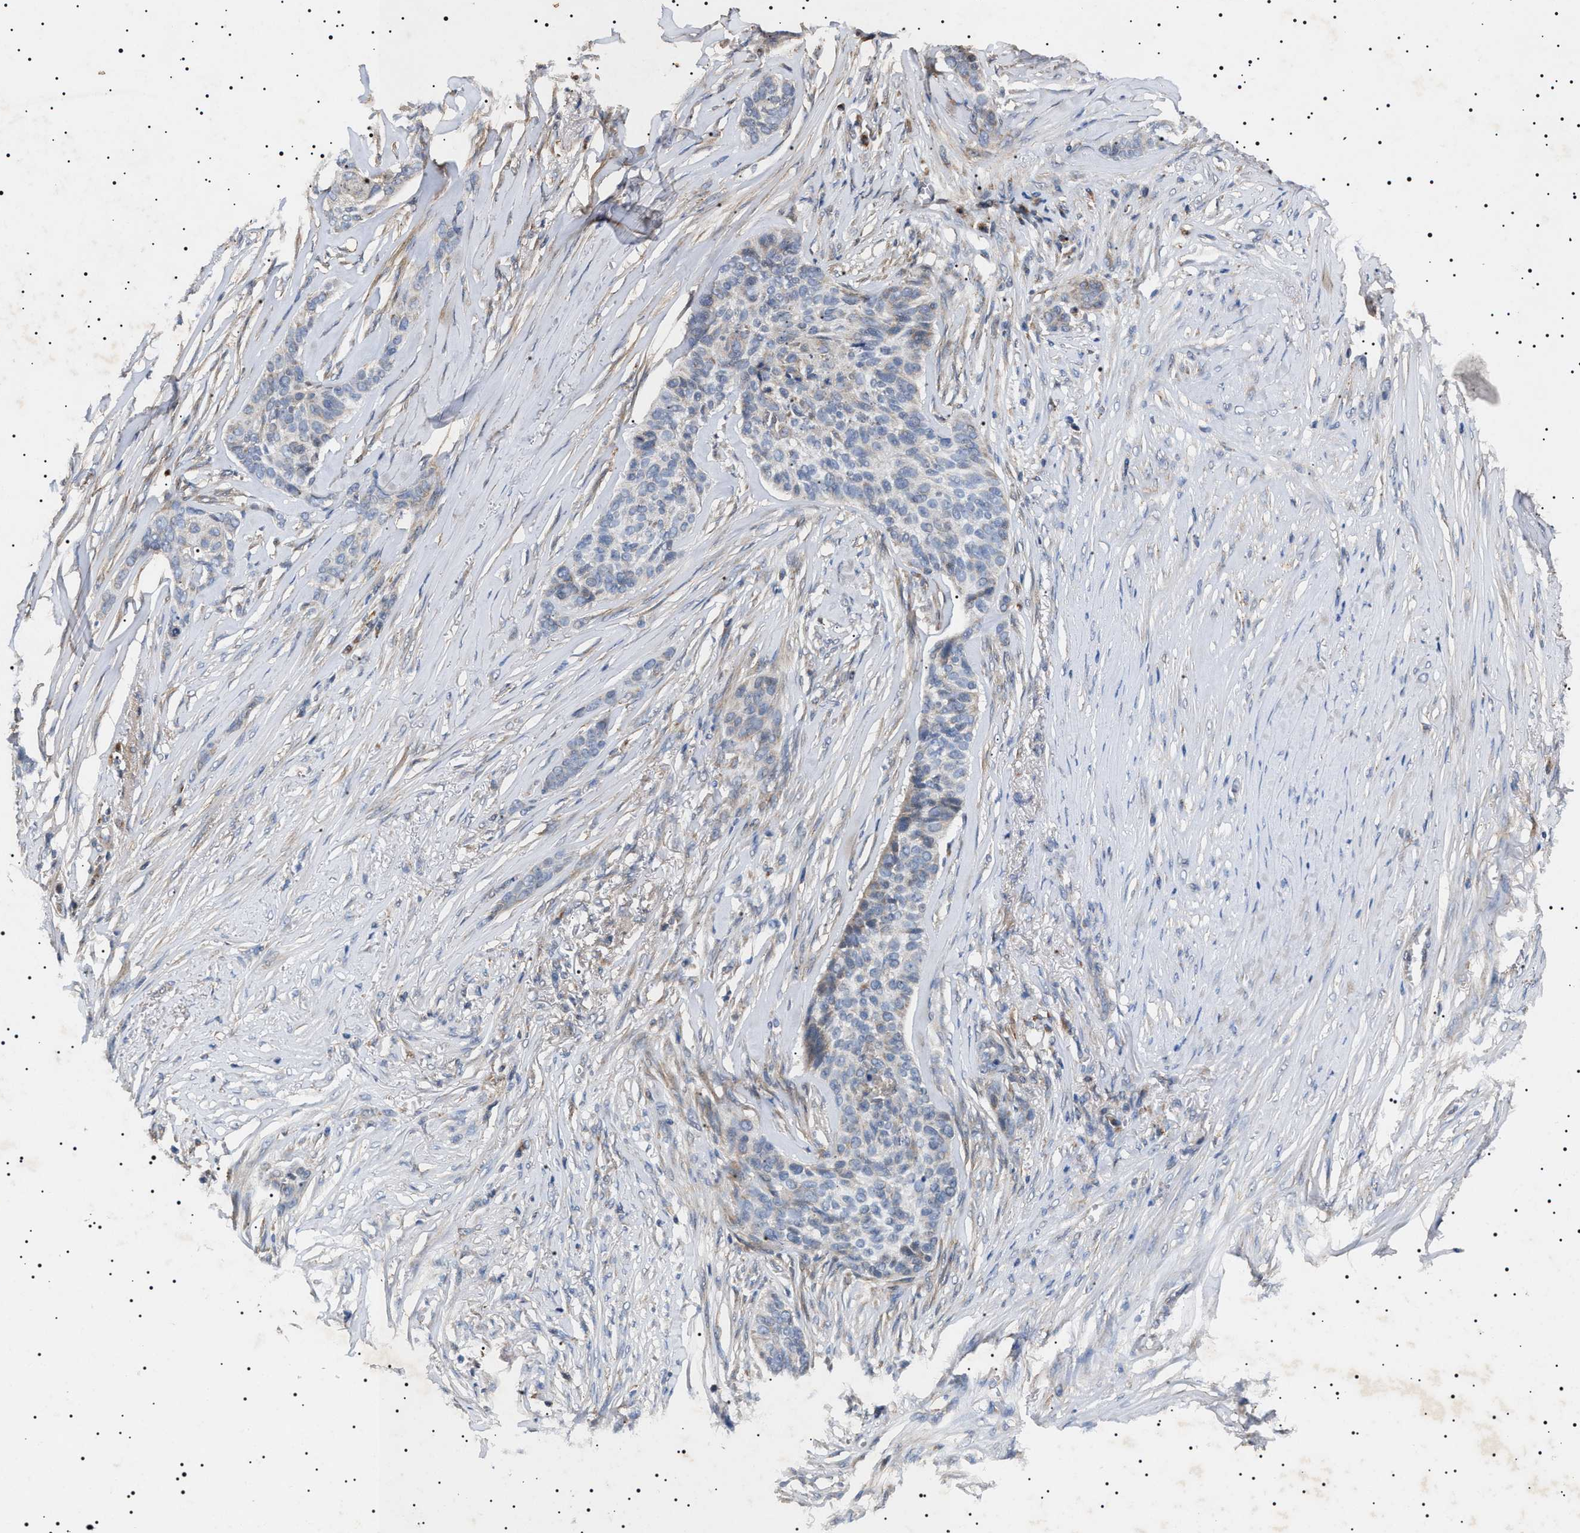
{"staining": {"intensity": "negative", "quantity": "none", "location": "none"}, "tissue": "skin cancer", "cell_type": "Tumor cells", "image_type": "cancer", "snomed": [{"axis": "morphology", "description": "Basal cell carcinoma"}, {"axis": "topography", "description": "Skin"}], "caption": "Protein analysis of skin cancer (basal cell carcinoma) exhibits no significant staining in tumor cells.", "gene": "RAB34", "patient": {"sex": "male", "age": 85}}